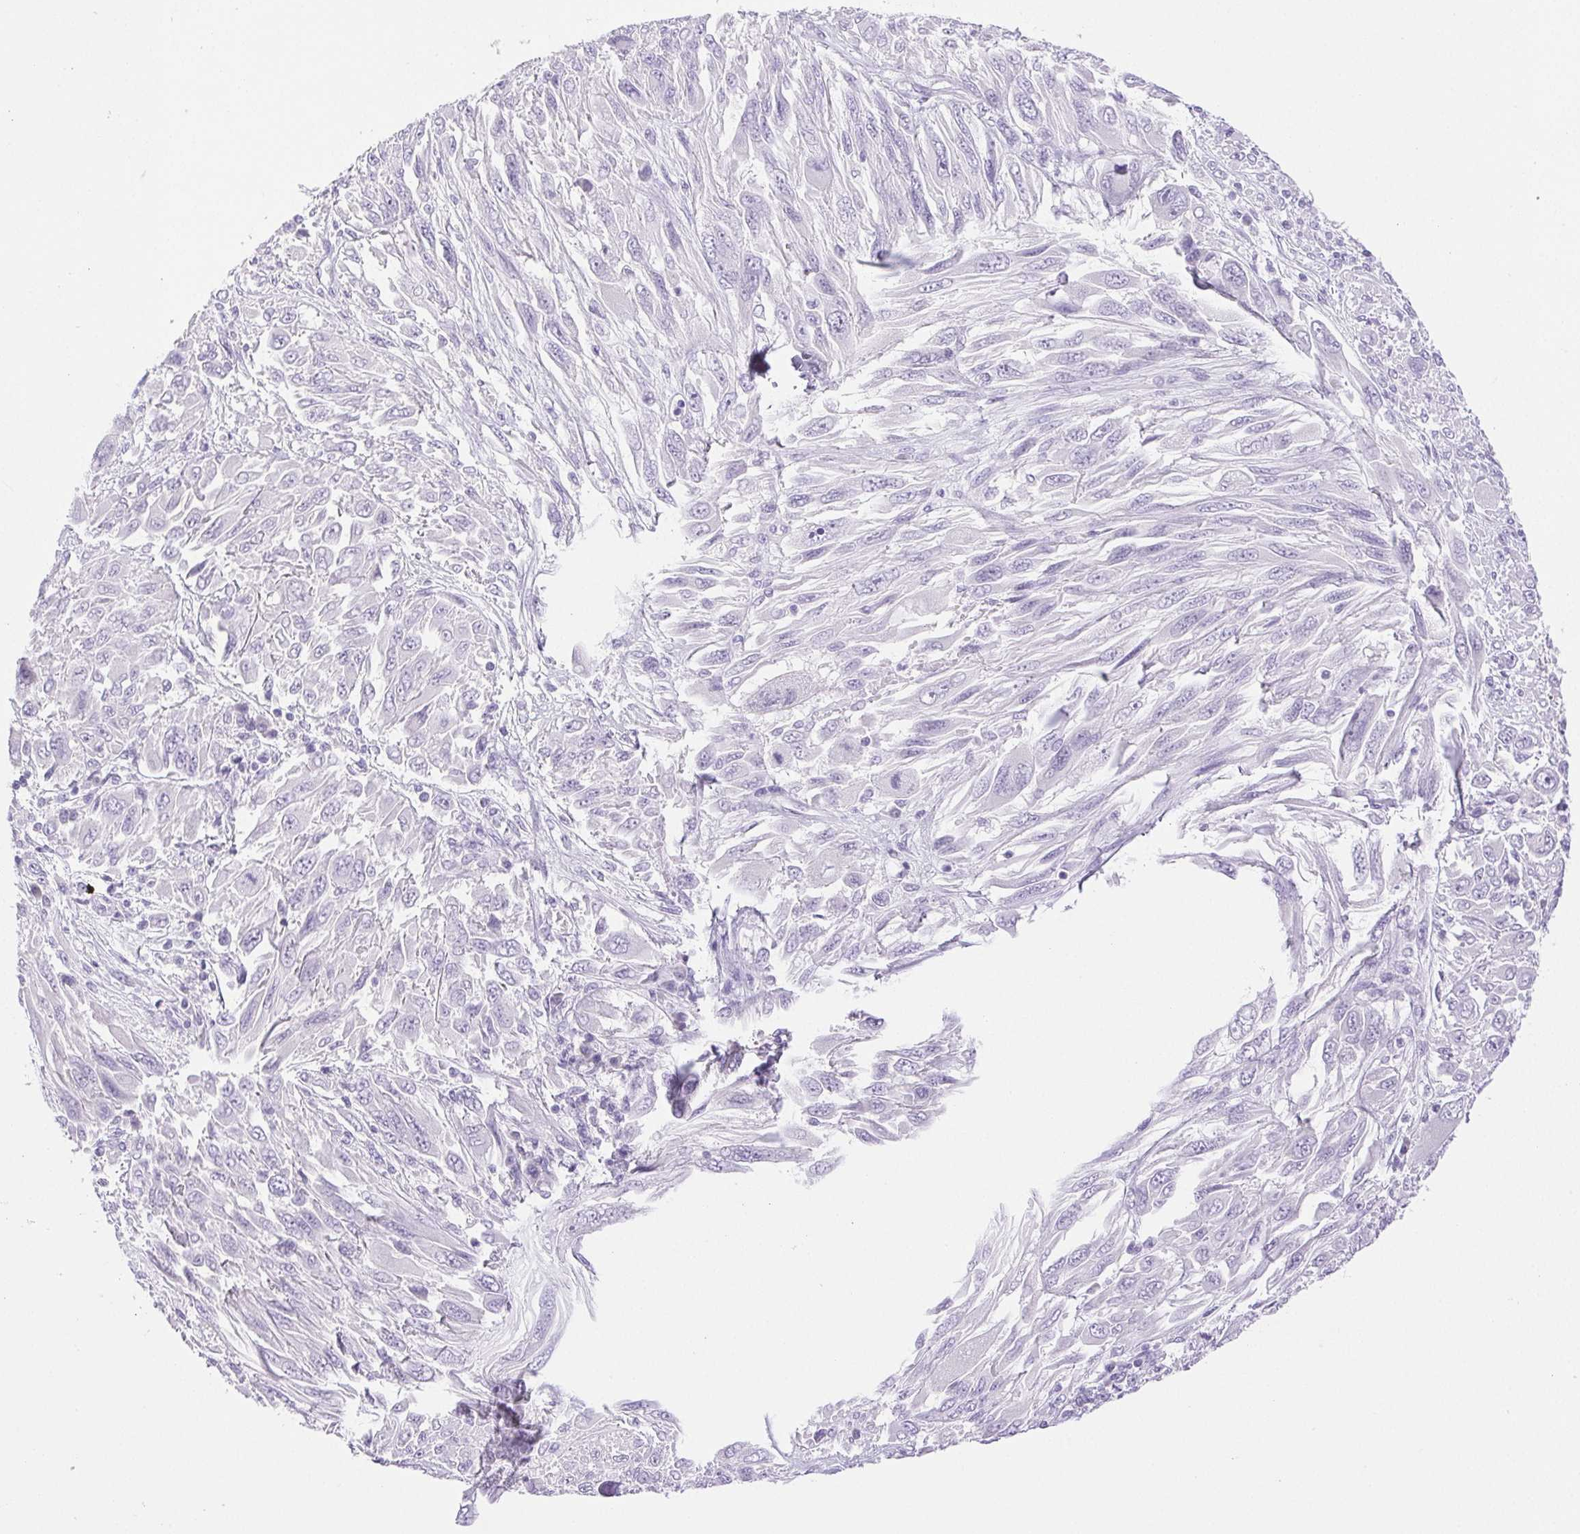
{"staining": {"intensity": "negative", "quantity": "none", "location": "none"}, "tissue": "melanoma", "cell_type": "Tumor cells", "image_type": "cancer", "snomed": [{"axis": "morphology", "description": "Malignant melanoma, NOS"}, {"axis": "topography", "description": "Skin"}], "caption": "IHC photomicrograph of human malignant melanoma stained for a protein (brown), which displays no staining in tumor cells.", "gene": "PAPPA2", "patient": {"sex": "female", "age": 91}}